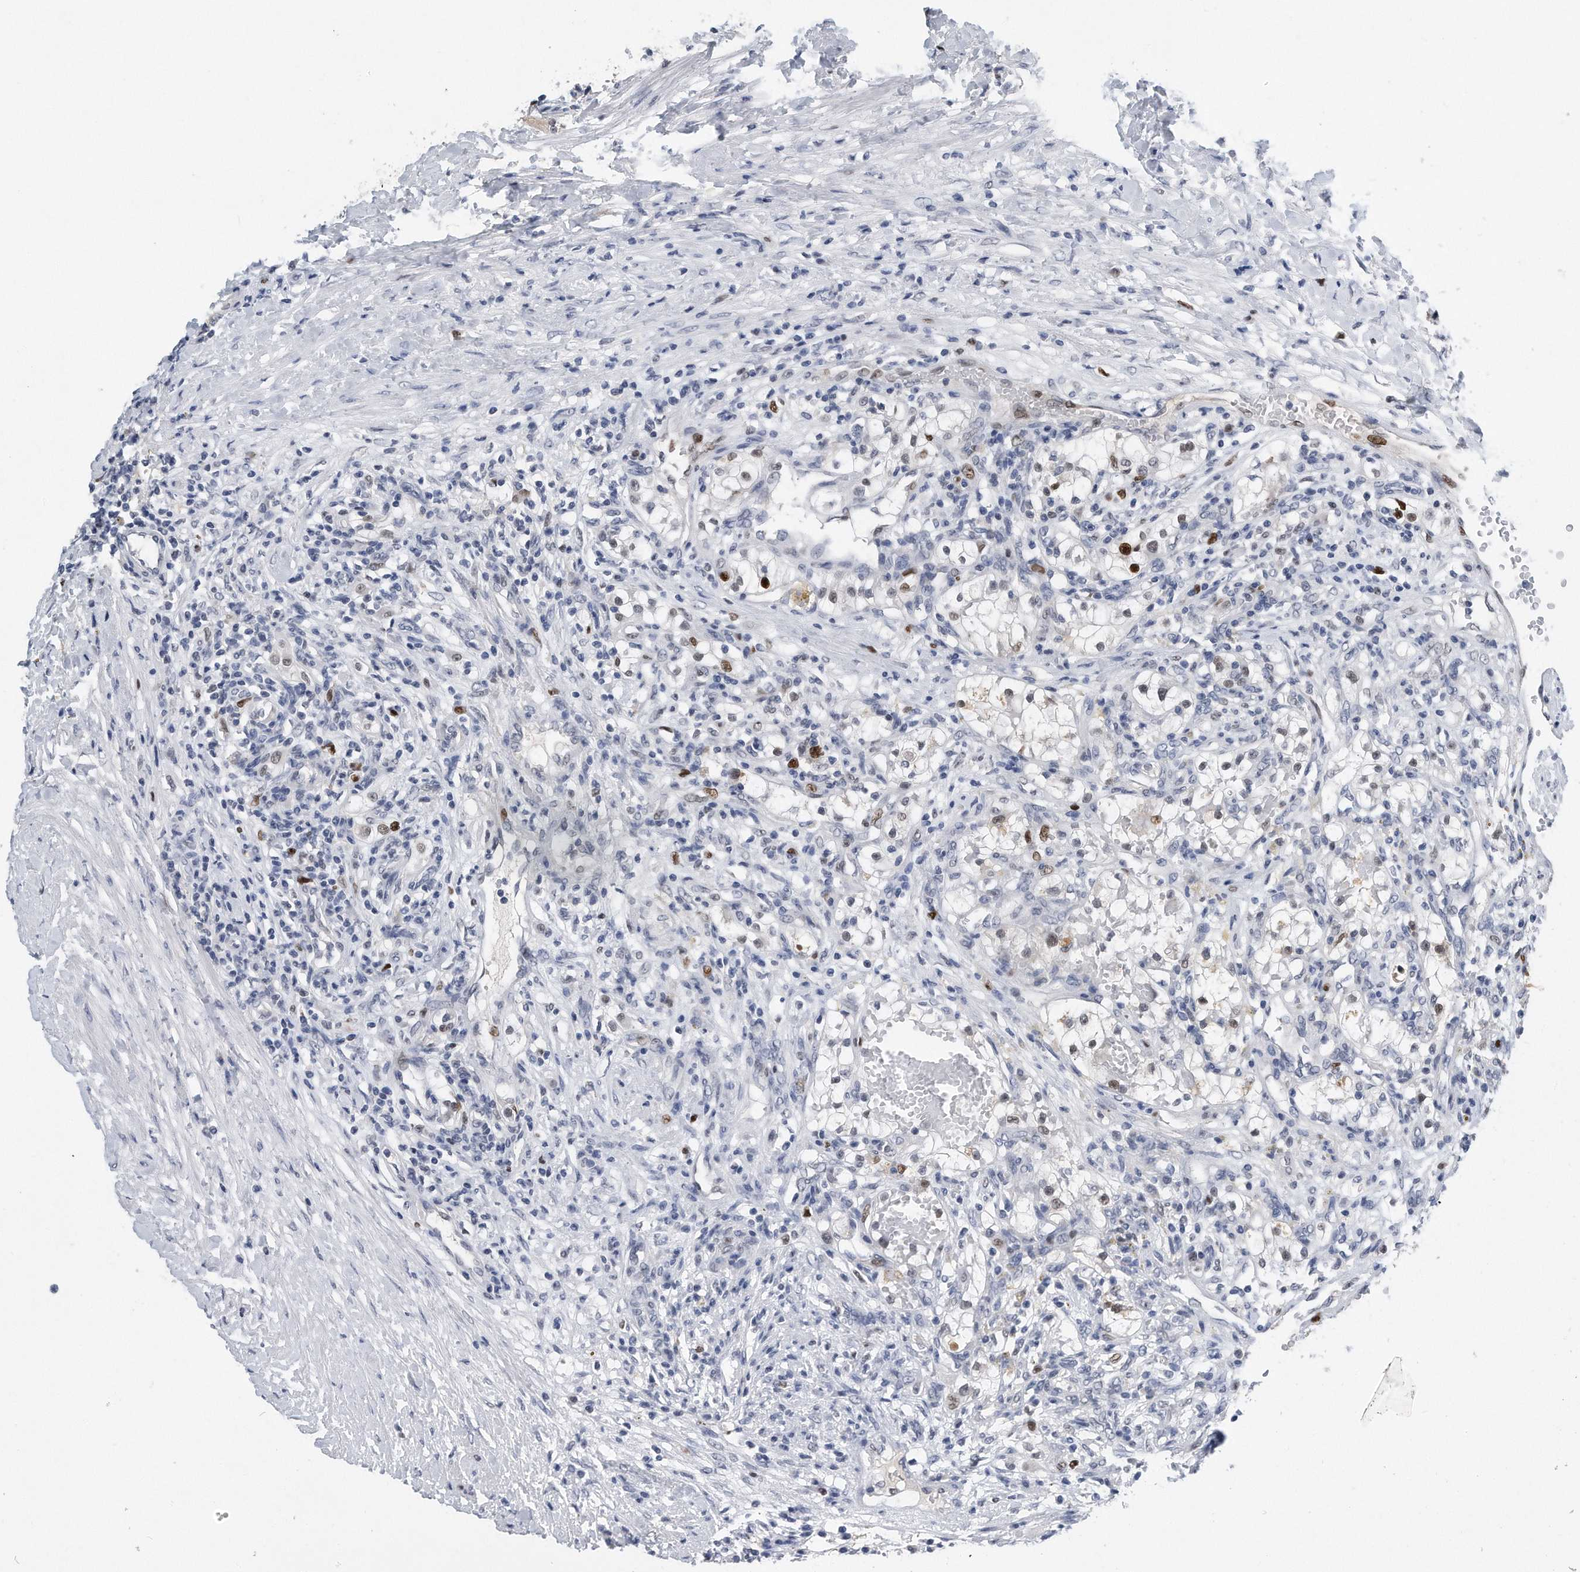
{"staining": {"intensity": "moderate", "quantity": "<25%", "location": "nuclear"}, "tissue": "renal cancer", "cell_type": "Tumor cells", "image_type": "cancer", "snomed": [{"axis": "morphology", "description": "Normal tissue, NOS"}, {"axis": "morphology", "description": "Adenocarcinoma, NOS"}, {"axis": "topography", "description": "Kidney"}], "caption": "A low amount of moderate nuclear positivity is seen in approximately <25% of tumor cells in adenocarcinoma (renal) tissue.", "gene": "PCNA", "patient": {"sex": "male", "age": 68}}